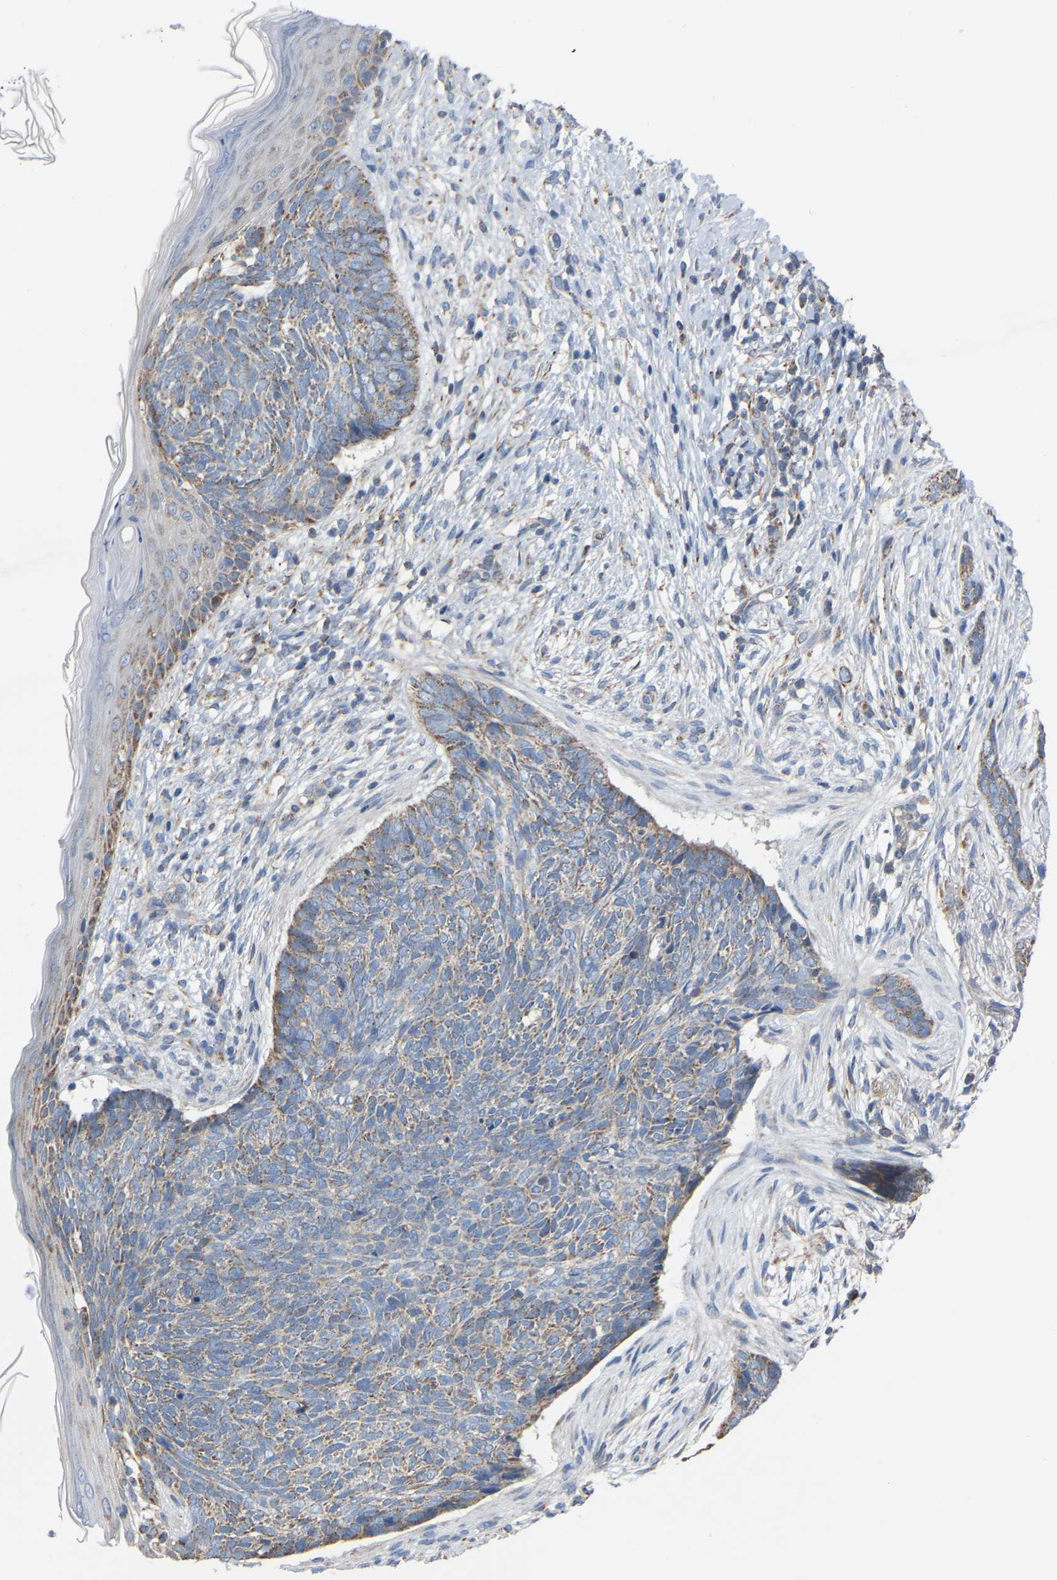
{"staining": {"intensity": "moderate", "quantity": "<25%", "location": "cytoplasmic/membranous"}, "tissue": "skin cancer", "cell_type": "Tumor cells", "image_type": "cancer", "snomed": [{"axis": "morphology", "description": "Basal cell carcinoma"}, {"axis": "topography", "description": "Skin"}], "caption": "An image showing moderate cytoplasmic/membranous expression in approximately <25% of tumor cells in basal cell carcinoma (skin), as visualized by brown immunohistochemical staining.", "gene": "BCL10", "patient": {"sex": "female", "age": 84}}